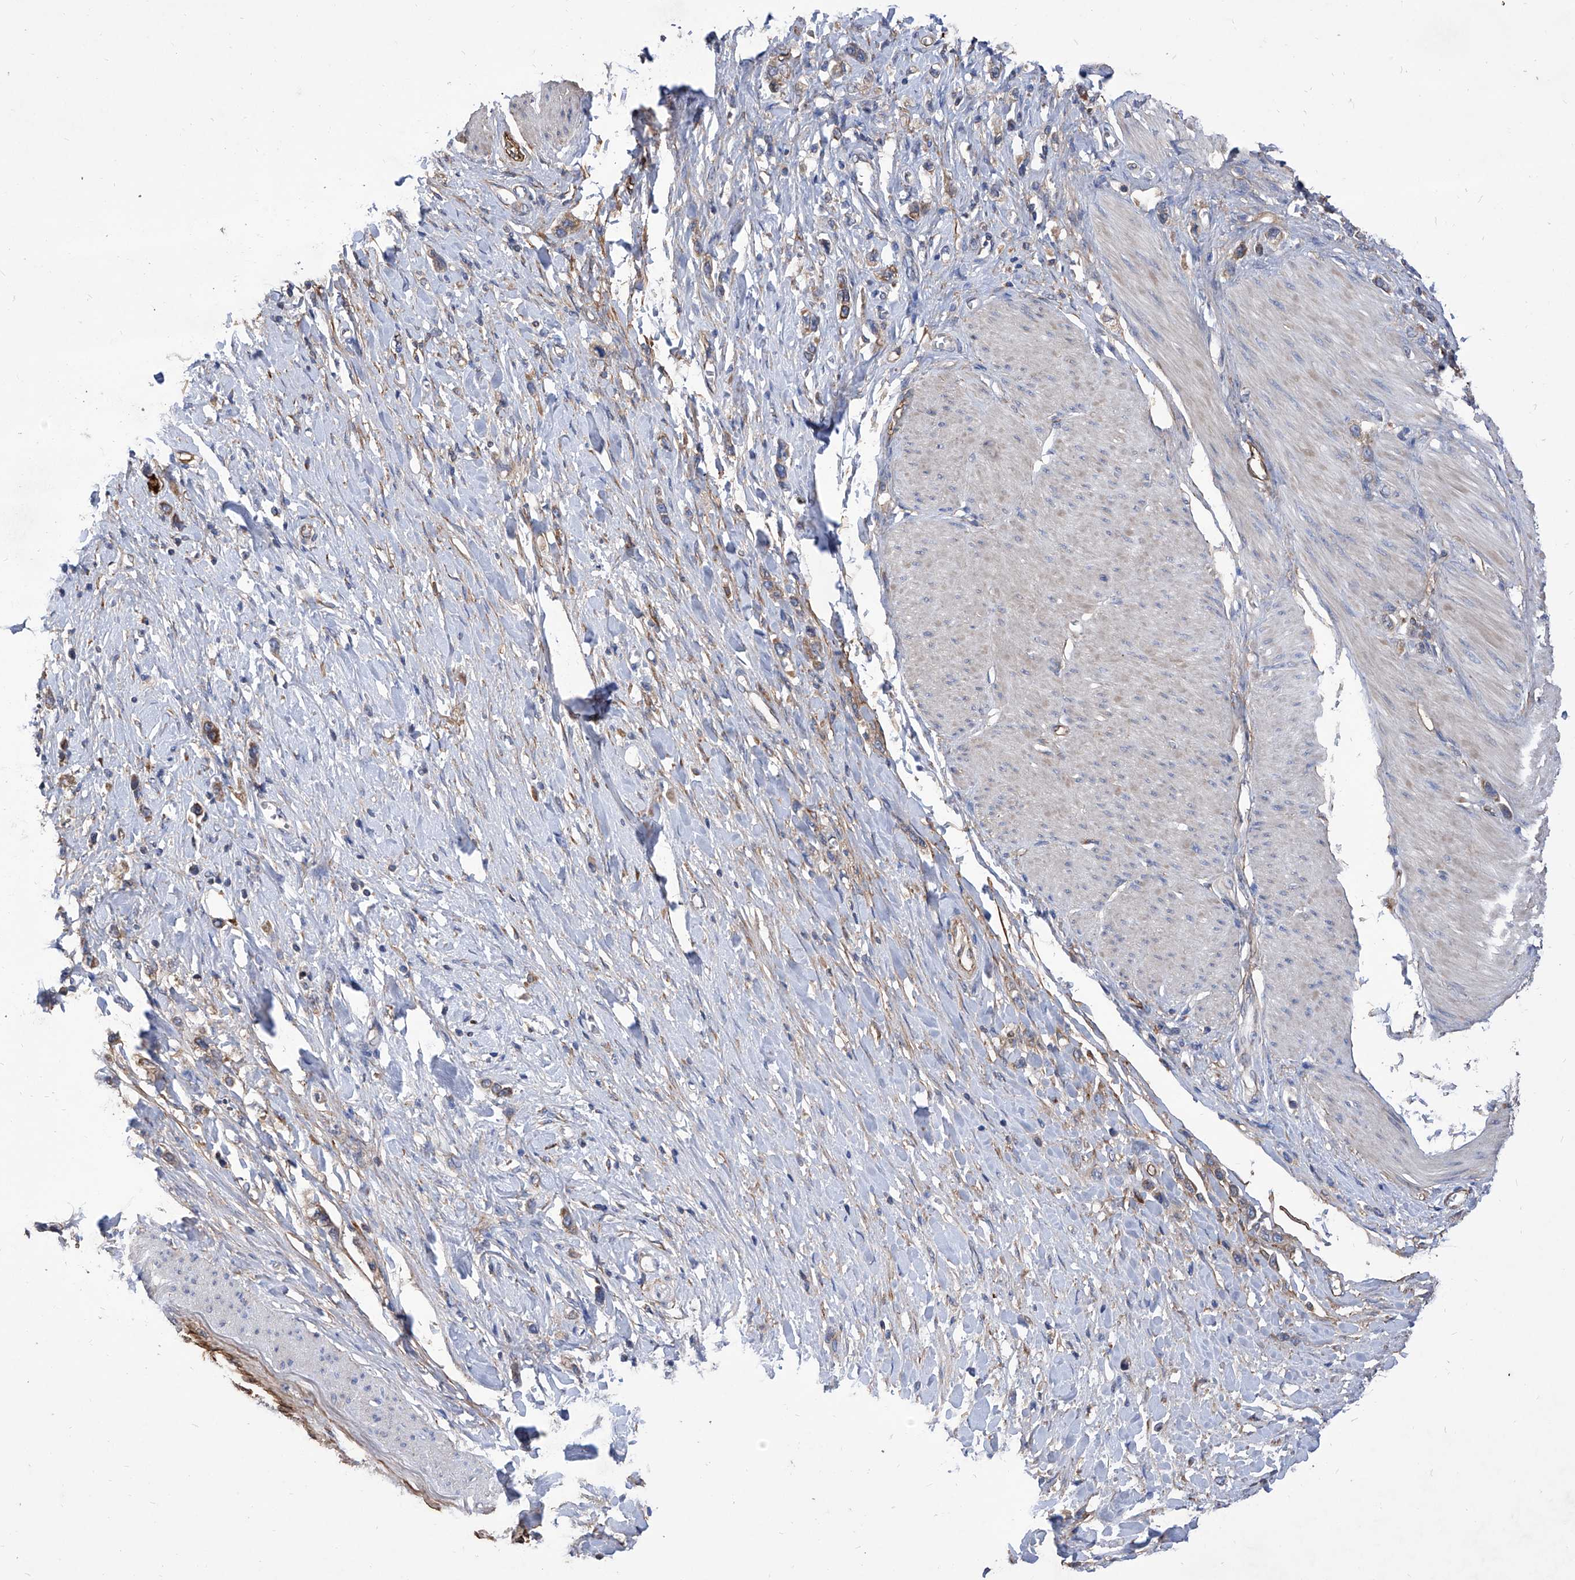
{"staining": {"intensity": "moderate", "quantity": ">75%", "location": "cytoplasmic/membranous"}, "tissue": "stomach cancer", "cell_type": "Tumor cells", "image_type": "cancer", "snomed": [{"axis": "morphology", "description": "Adenocarcinoma, NOS"}, {"axis": "topography", "description": "Stomach"}], "caption": "Adenocarcinoma (stomach) stained with a brown dye exhibits moderate cytoplasmic/membranous positive staining in about >75% of tumor cells.", "gene": "INPP5B", "patient": {"sex": "female", "age": 65}}